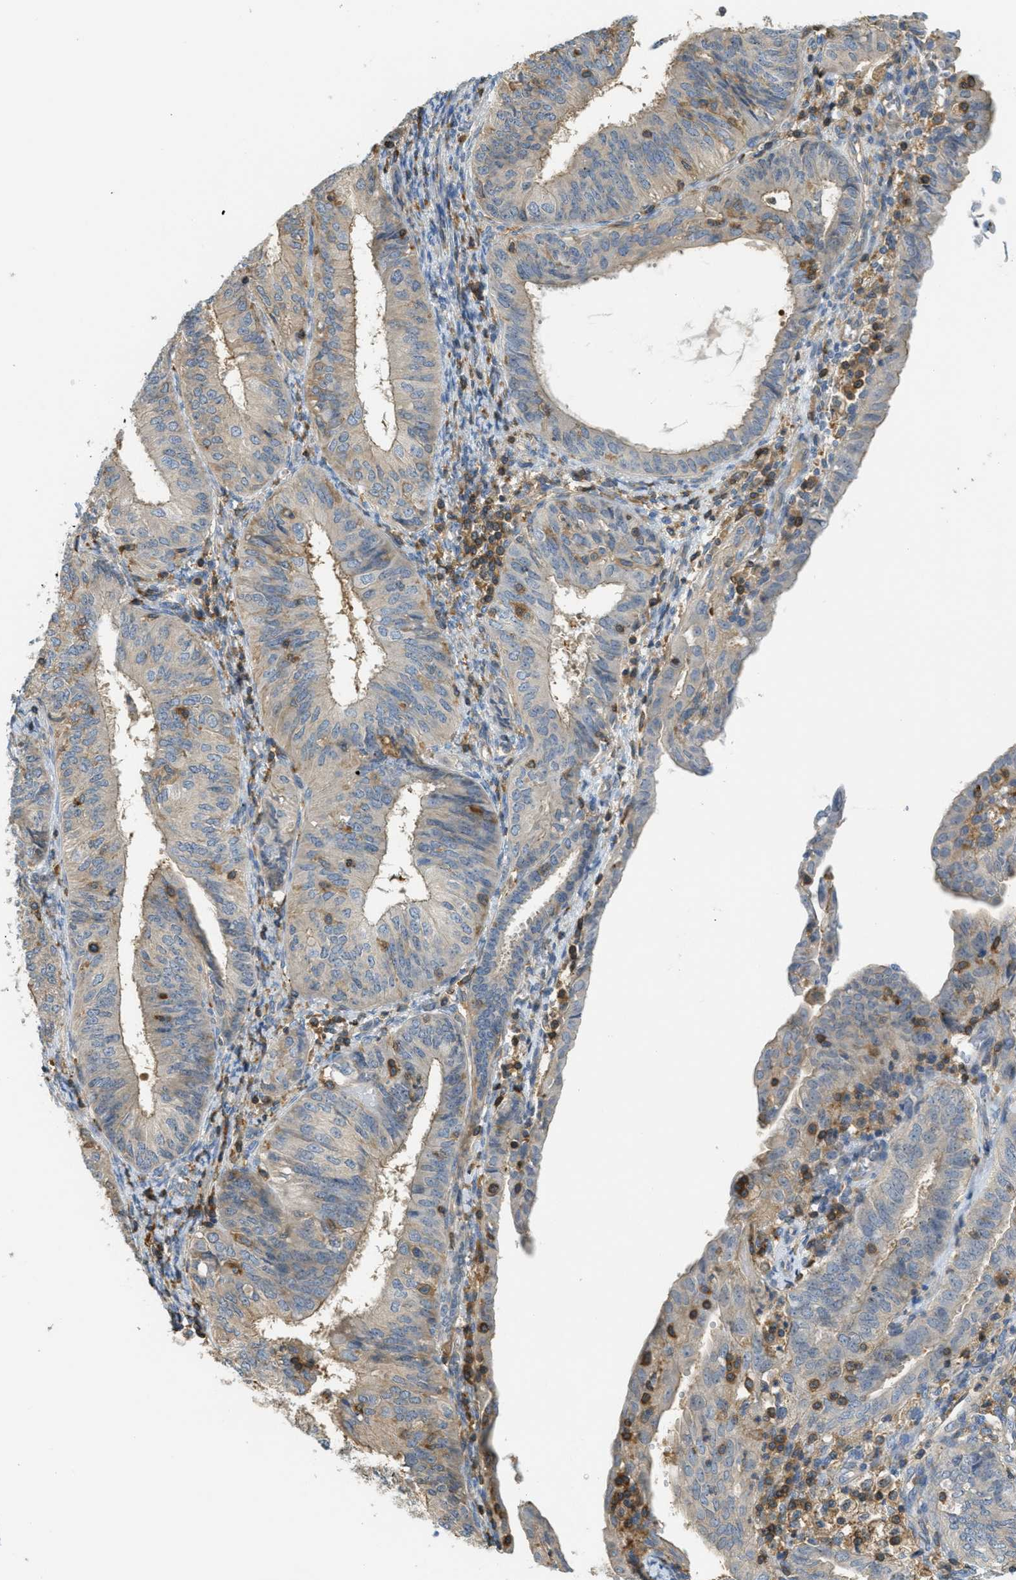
{"staining": {"intensity": "weak", "quantity": ">75%", "location": "cytoplasmic/membranous"}, "tissue": "endometrial cancer", "cell_type": "Tumor cells", "image_type": "cancer", "snomed": [{"axis": "morphology", "description": "Adenocarcinoma, NOS"}, {"axis": "topography", "description": "Endometrium"}], "caption": "Adenocarcinoma (endometrial) stained with a protein marker reveals weak staining in tumor cells.", "gene": "GRIK2", "patient": {"sex": "female", "age": 58}}